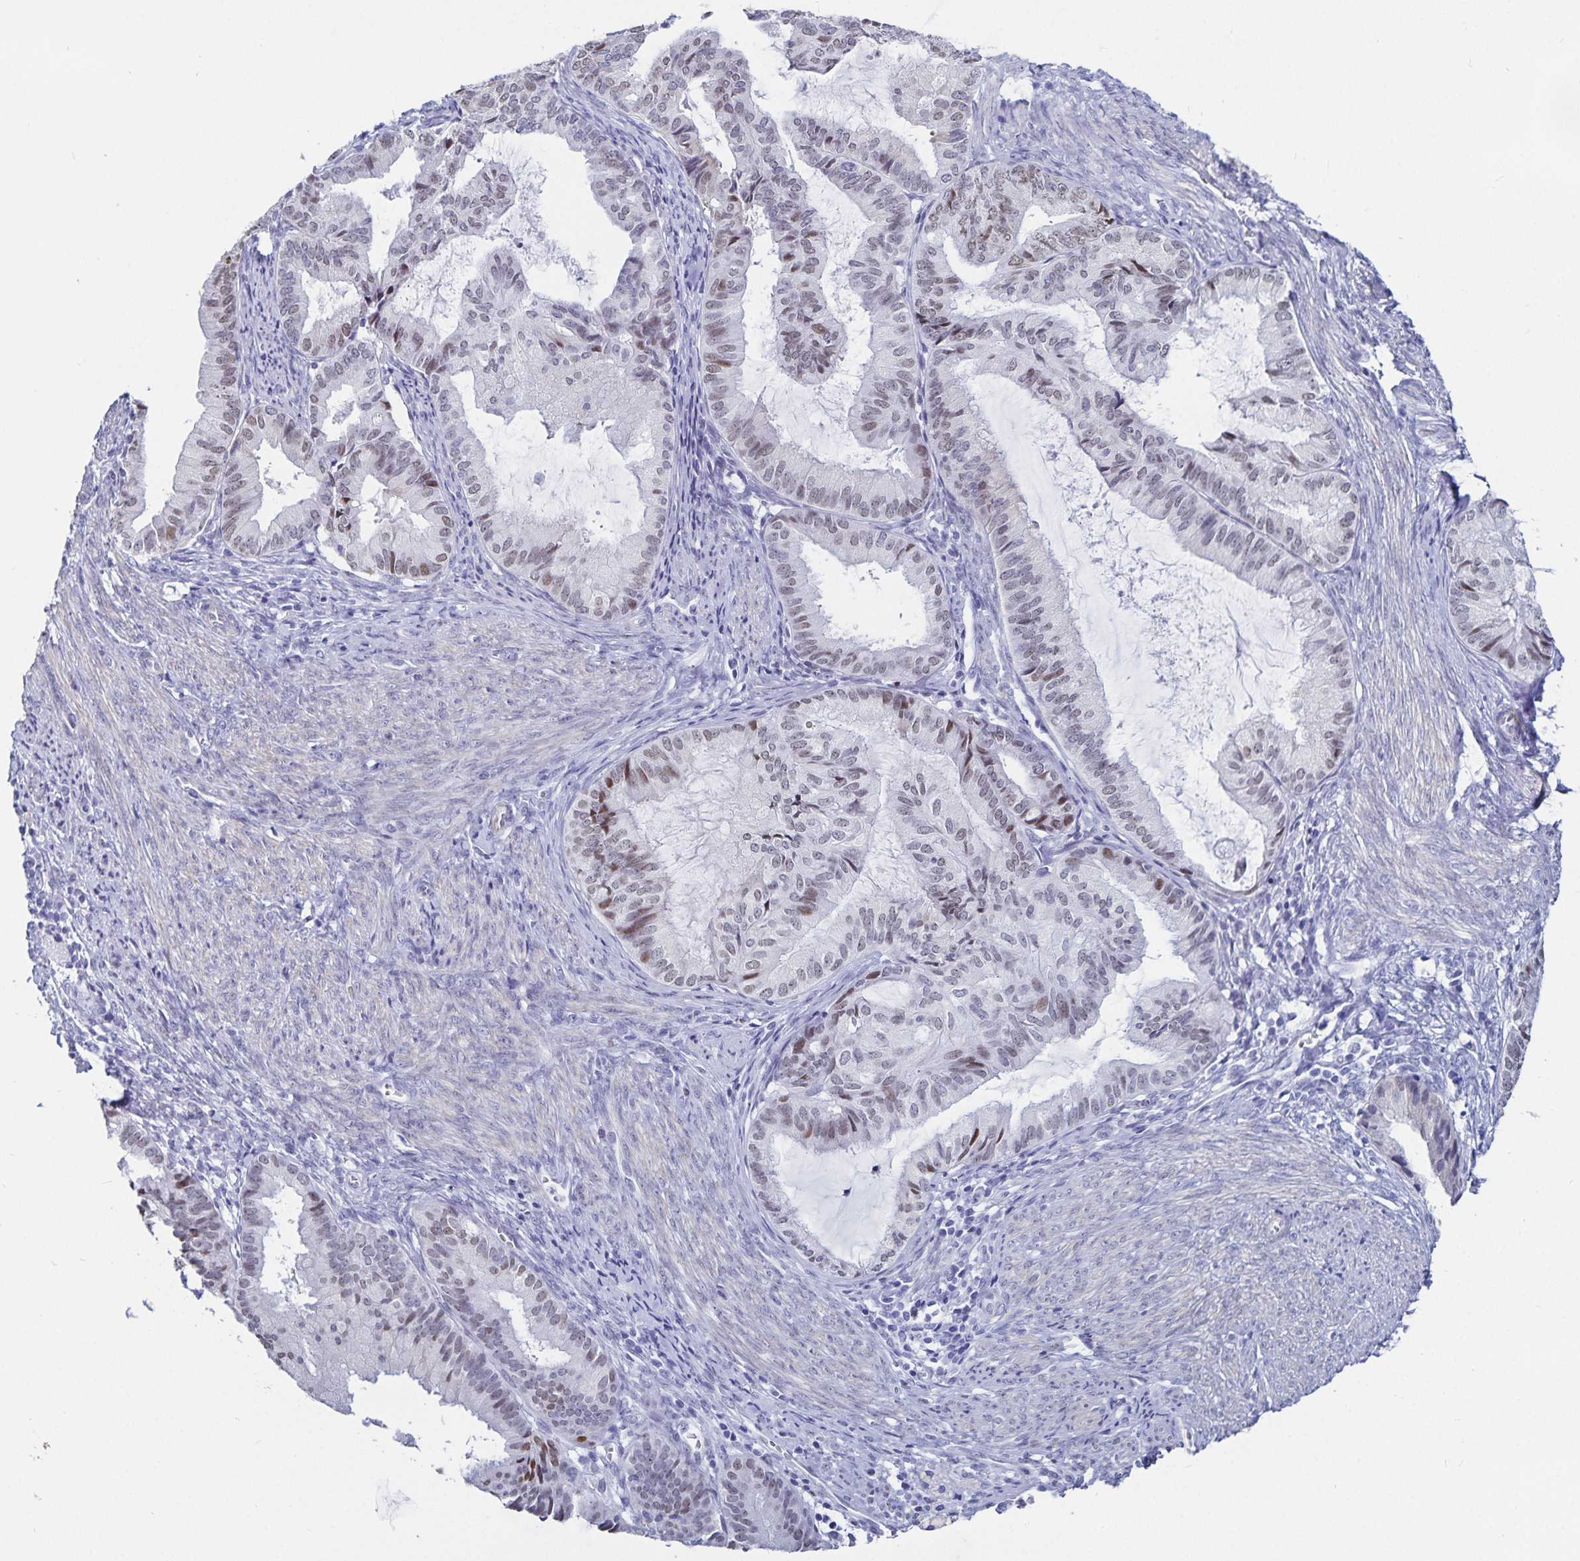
{"staining": {"intensity": "moderate", "quantity": "<25%", "location": "nuclear"}, "tissue": "endometrial cancer", "cell_type": "Tumor cells", "image_type": "cancer", "snomed": [{"axis": "morphology", "description": "Adenocarcinoma, NOS"}, {"axis": "topography", "description": "Endometrium"}], "caption": "Endometrial adenocarcinoma tissue reveals moderate nuclear positivity in about <25% of tumor cells, visualized by immunohistochemistry.", "gene": "HMGB3", "patient": {"sex": "female", "age": 86}}